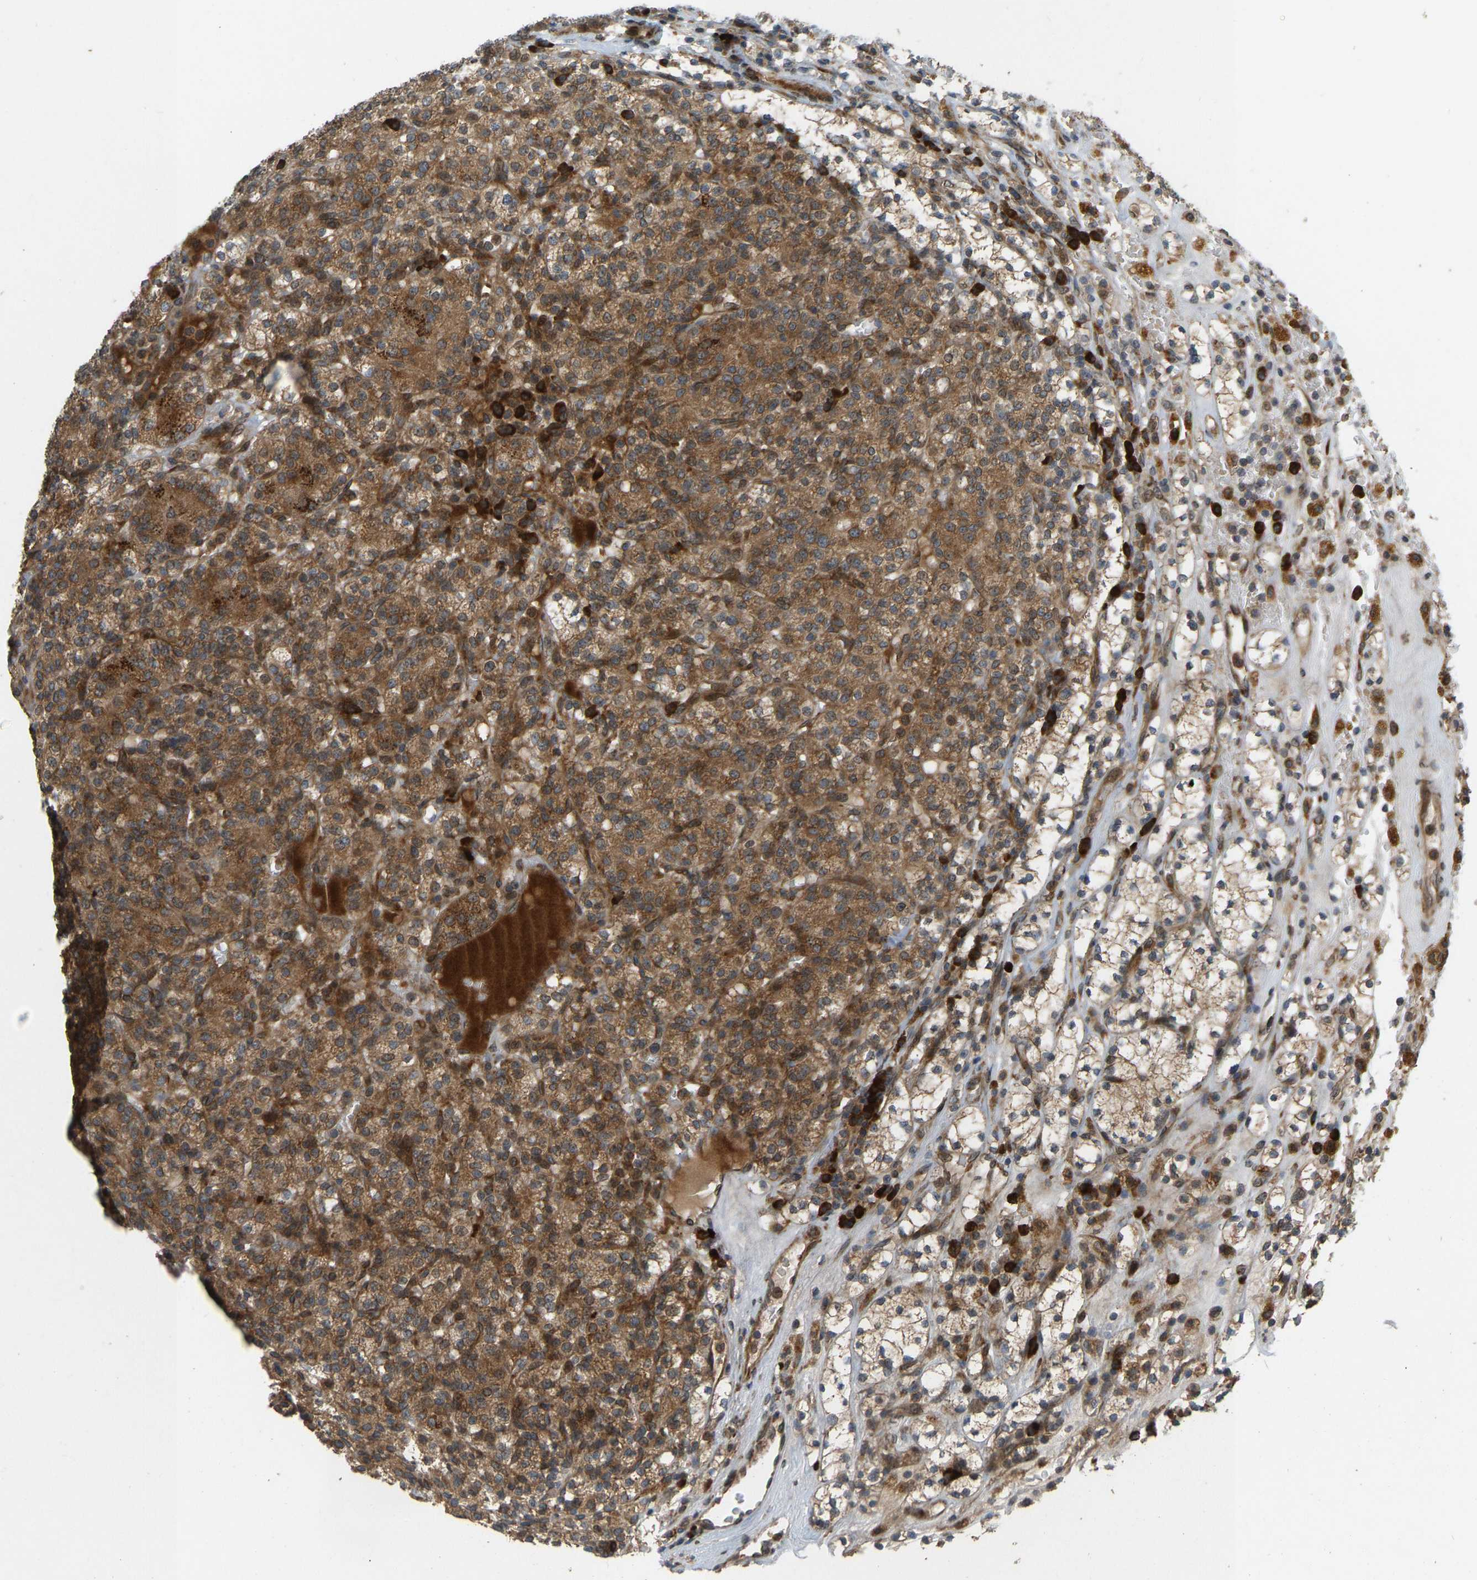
{"staining": {"intensity": "moderate", "quantity": ">75%", "location": "cytoplasmic/membranous"}, "tissue": "renal cancer", "cell_type": "Tumor cells", "image_type": "cancer", "snomed": [{"axis": "morphology", "description": "Adenocarcinoma, NOS"}, {"axis": "topography", "description": "Kidney"}], "caption": "Immunohistochemistry (DAB) staining of renal cancer (adenocarcinoma) displays moderate cytoplasmic/membranous protein positivity in approximately >75% of tumor cells.", "gene": "RPN2", "patient": {"sex": "male", "age": 77}}